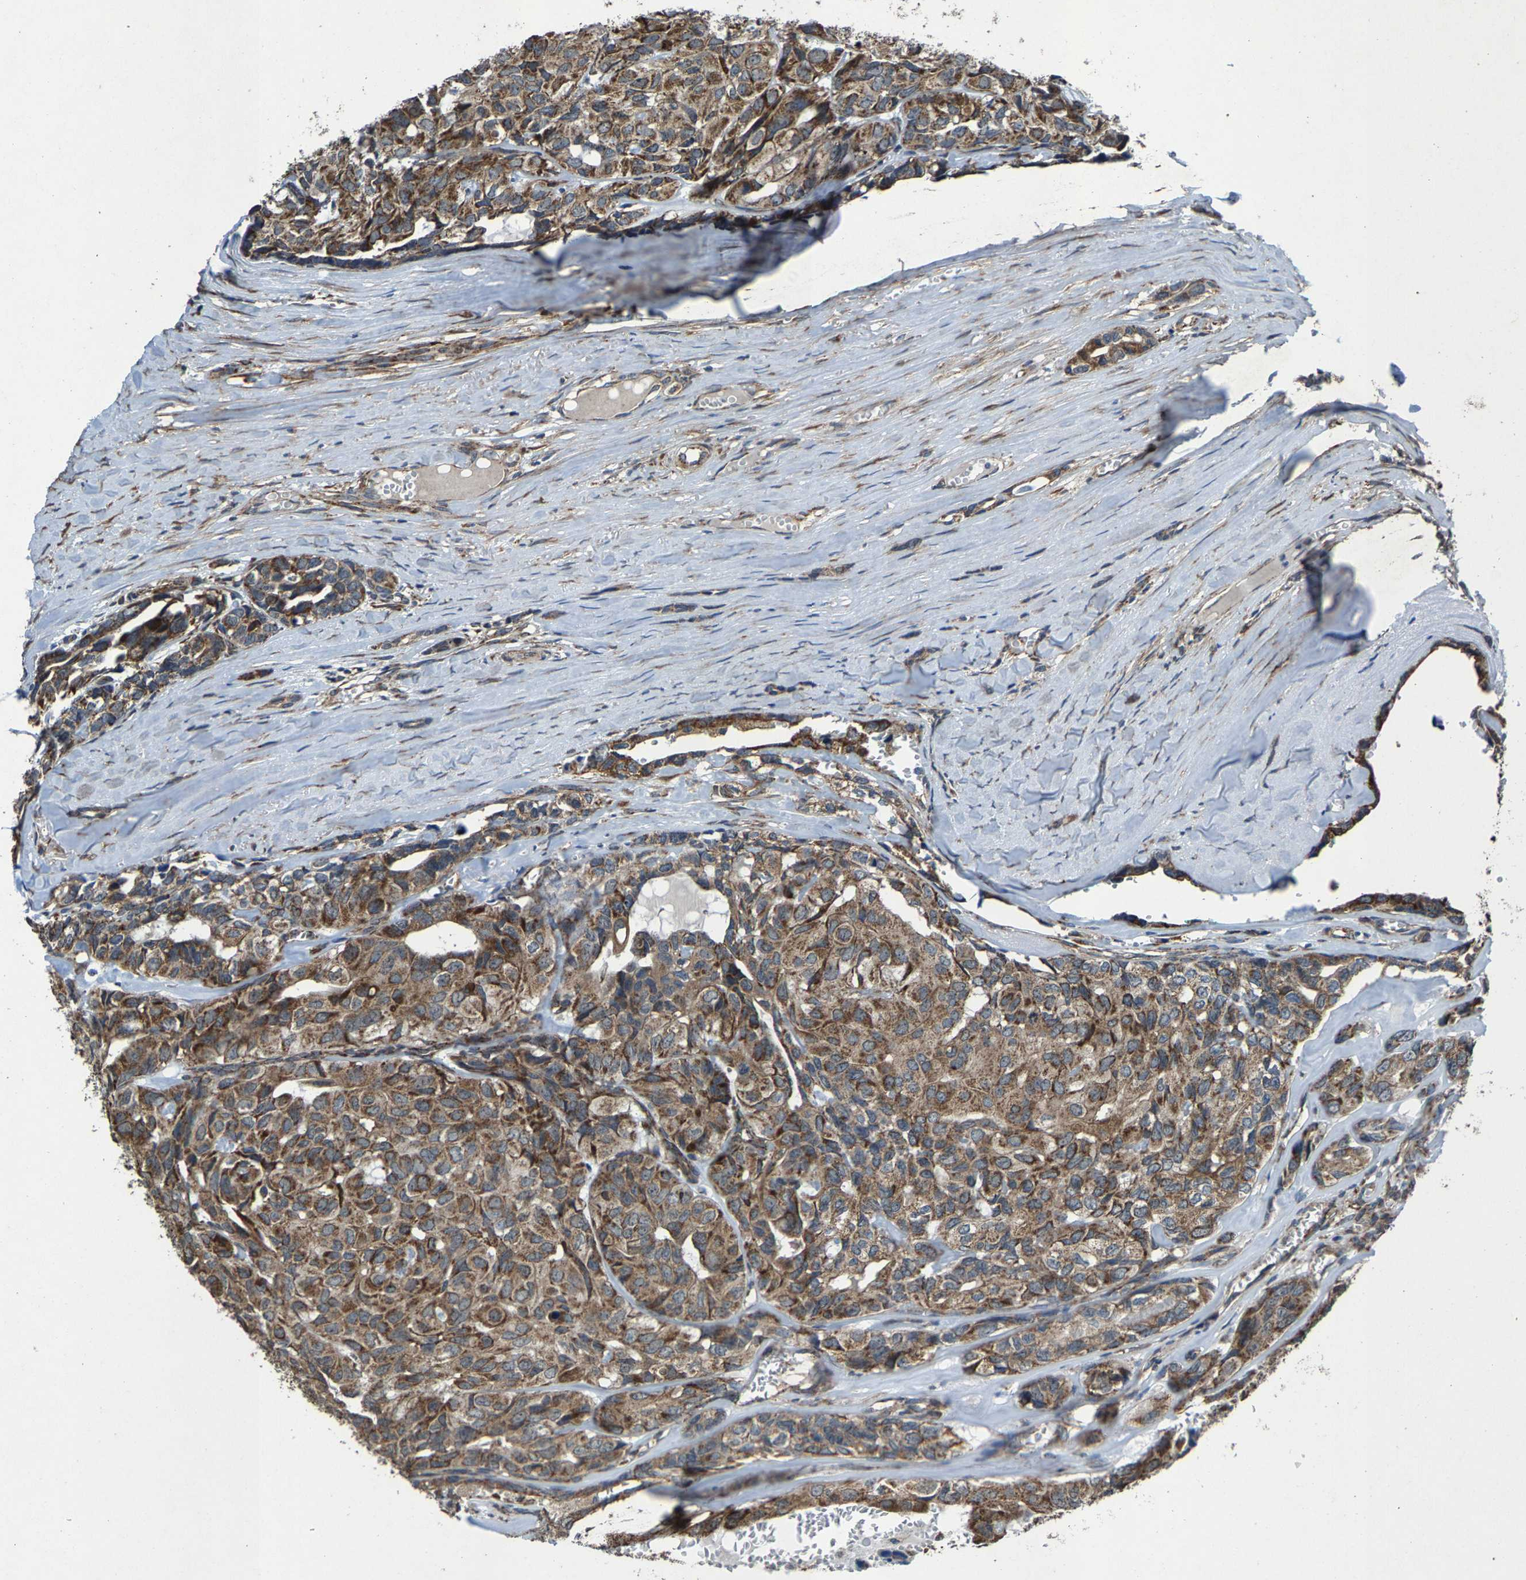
{"staining": {"intensity": "moderate", "quantity": ">75%", "location": "cytoplasmic/membranous"}, "tissue": "head and neck cancer", "cell_type": "Tumor cells", "image_type": "cancer", "snomed": [{"axis": "morphology", "description": "Adenocarcinoma, NOS"}, {"axis": "topography", "description": "Salivary gland, NOS"}, {"axis": "topography", "description": "Head-Neck"}], "caption": "There is medium levels of moderate cytoplasmic/membranous expression in tumor cells of head and neck adenocarcinoma, as demonstrated by immunohistochemical staining (brown color).", "gene": "PDP1", "patient": {"sex": "female", "age": 76}}